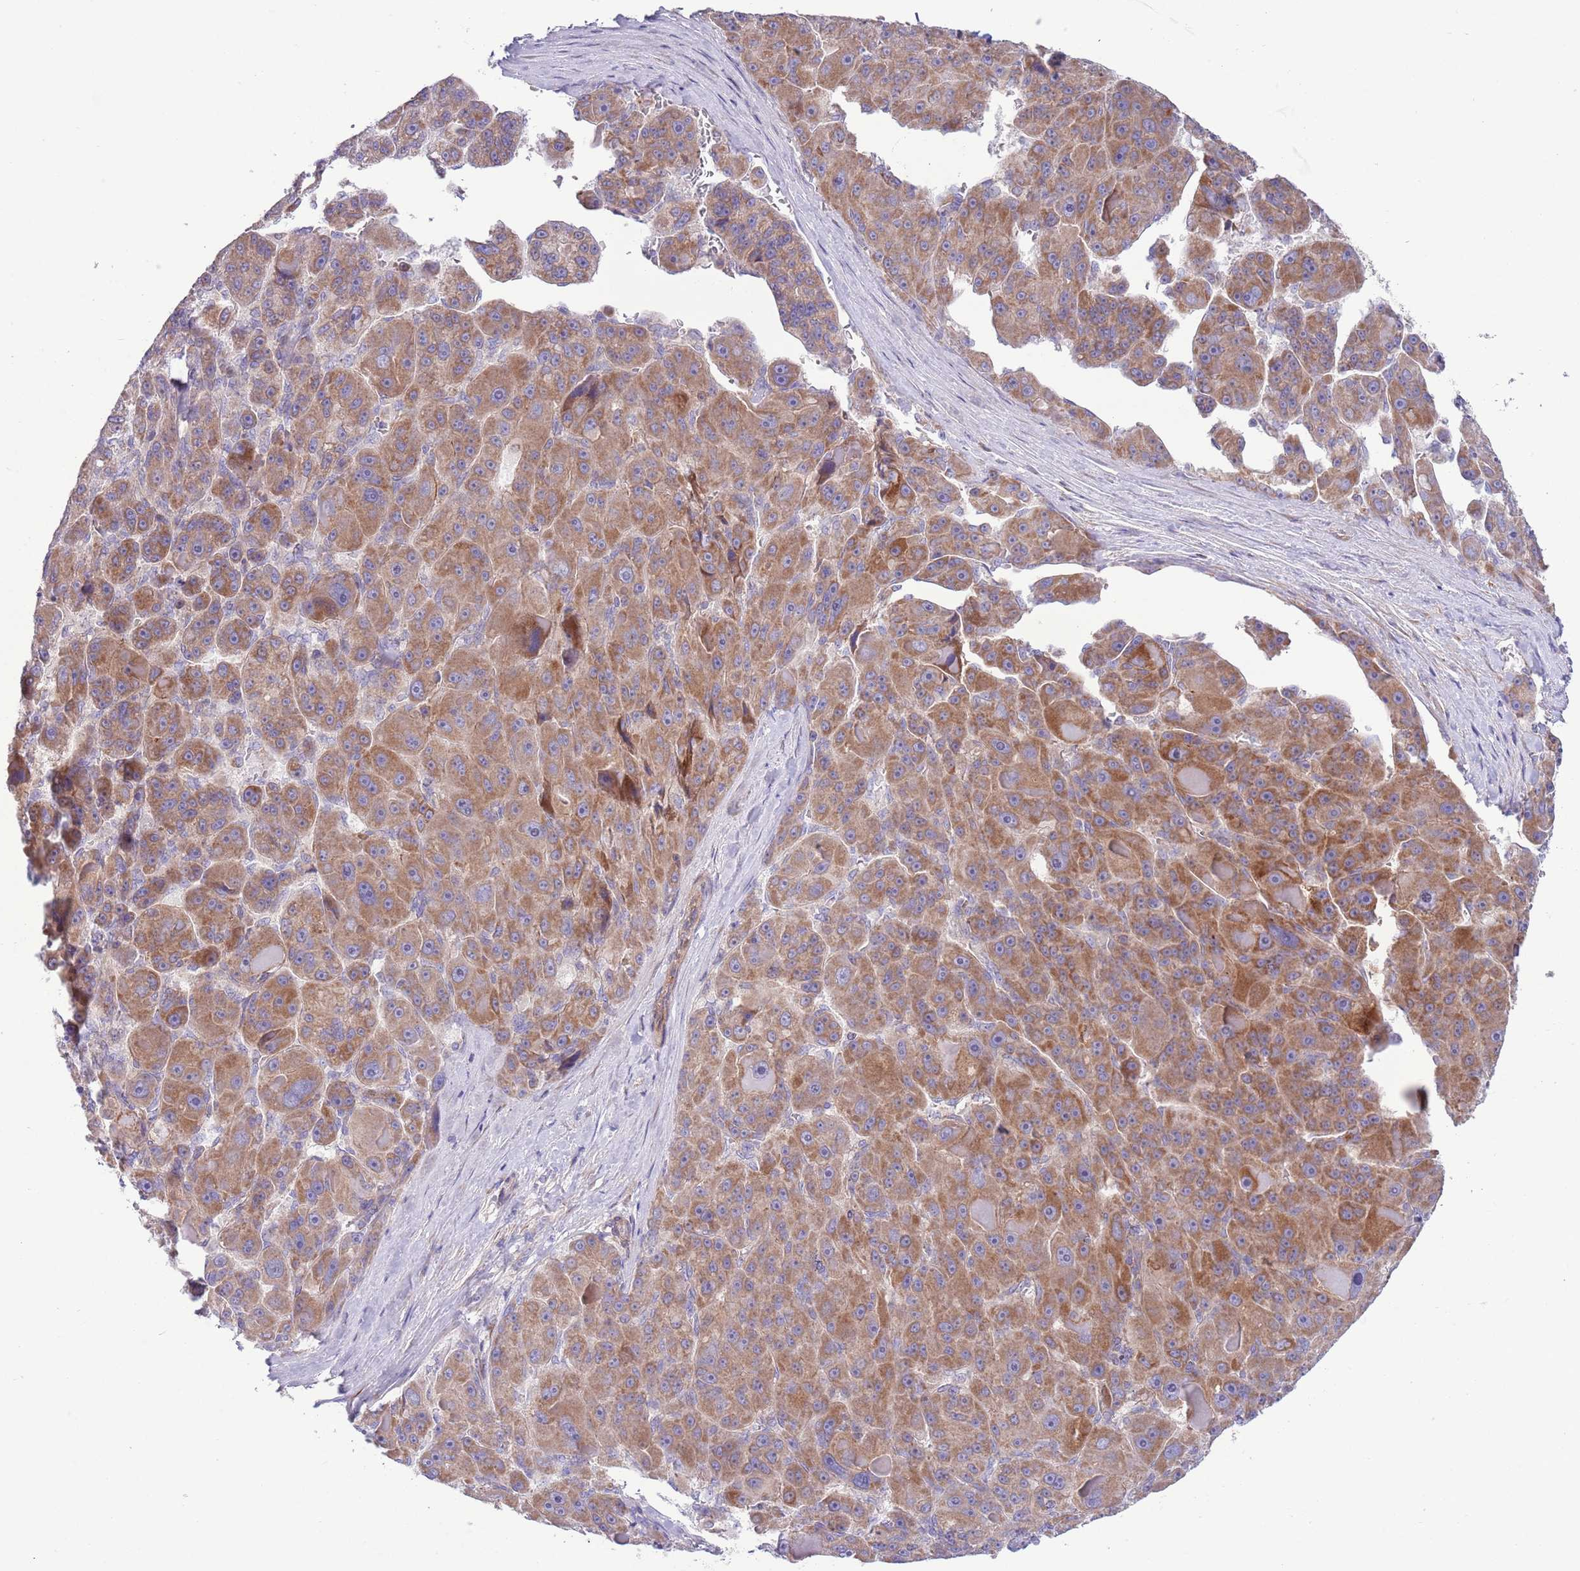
{"staining": {"intensity": "moderate", "quantity": ">75%", "location": "cytoplasmic/membranous"}, "tissue": "liver cancer", "cell_type": "Tumor cells", "image_type": "cancer", "snomed": [{"axis": "morphology", "description": "Carcinoma, Hepatocellular, NOS"}, {"axis": "topography", "description": "Liver"}], "caption": "Liver cancer stained for a protein displays moderate cytoplasmic/membranous positivity in tumor cells. The protein is shown in brown color, while the nuclei are stained blue.", "gene": "TOMM5", "patient": {"sex": "male", "age": 76}}